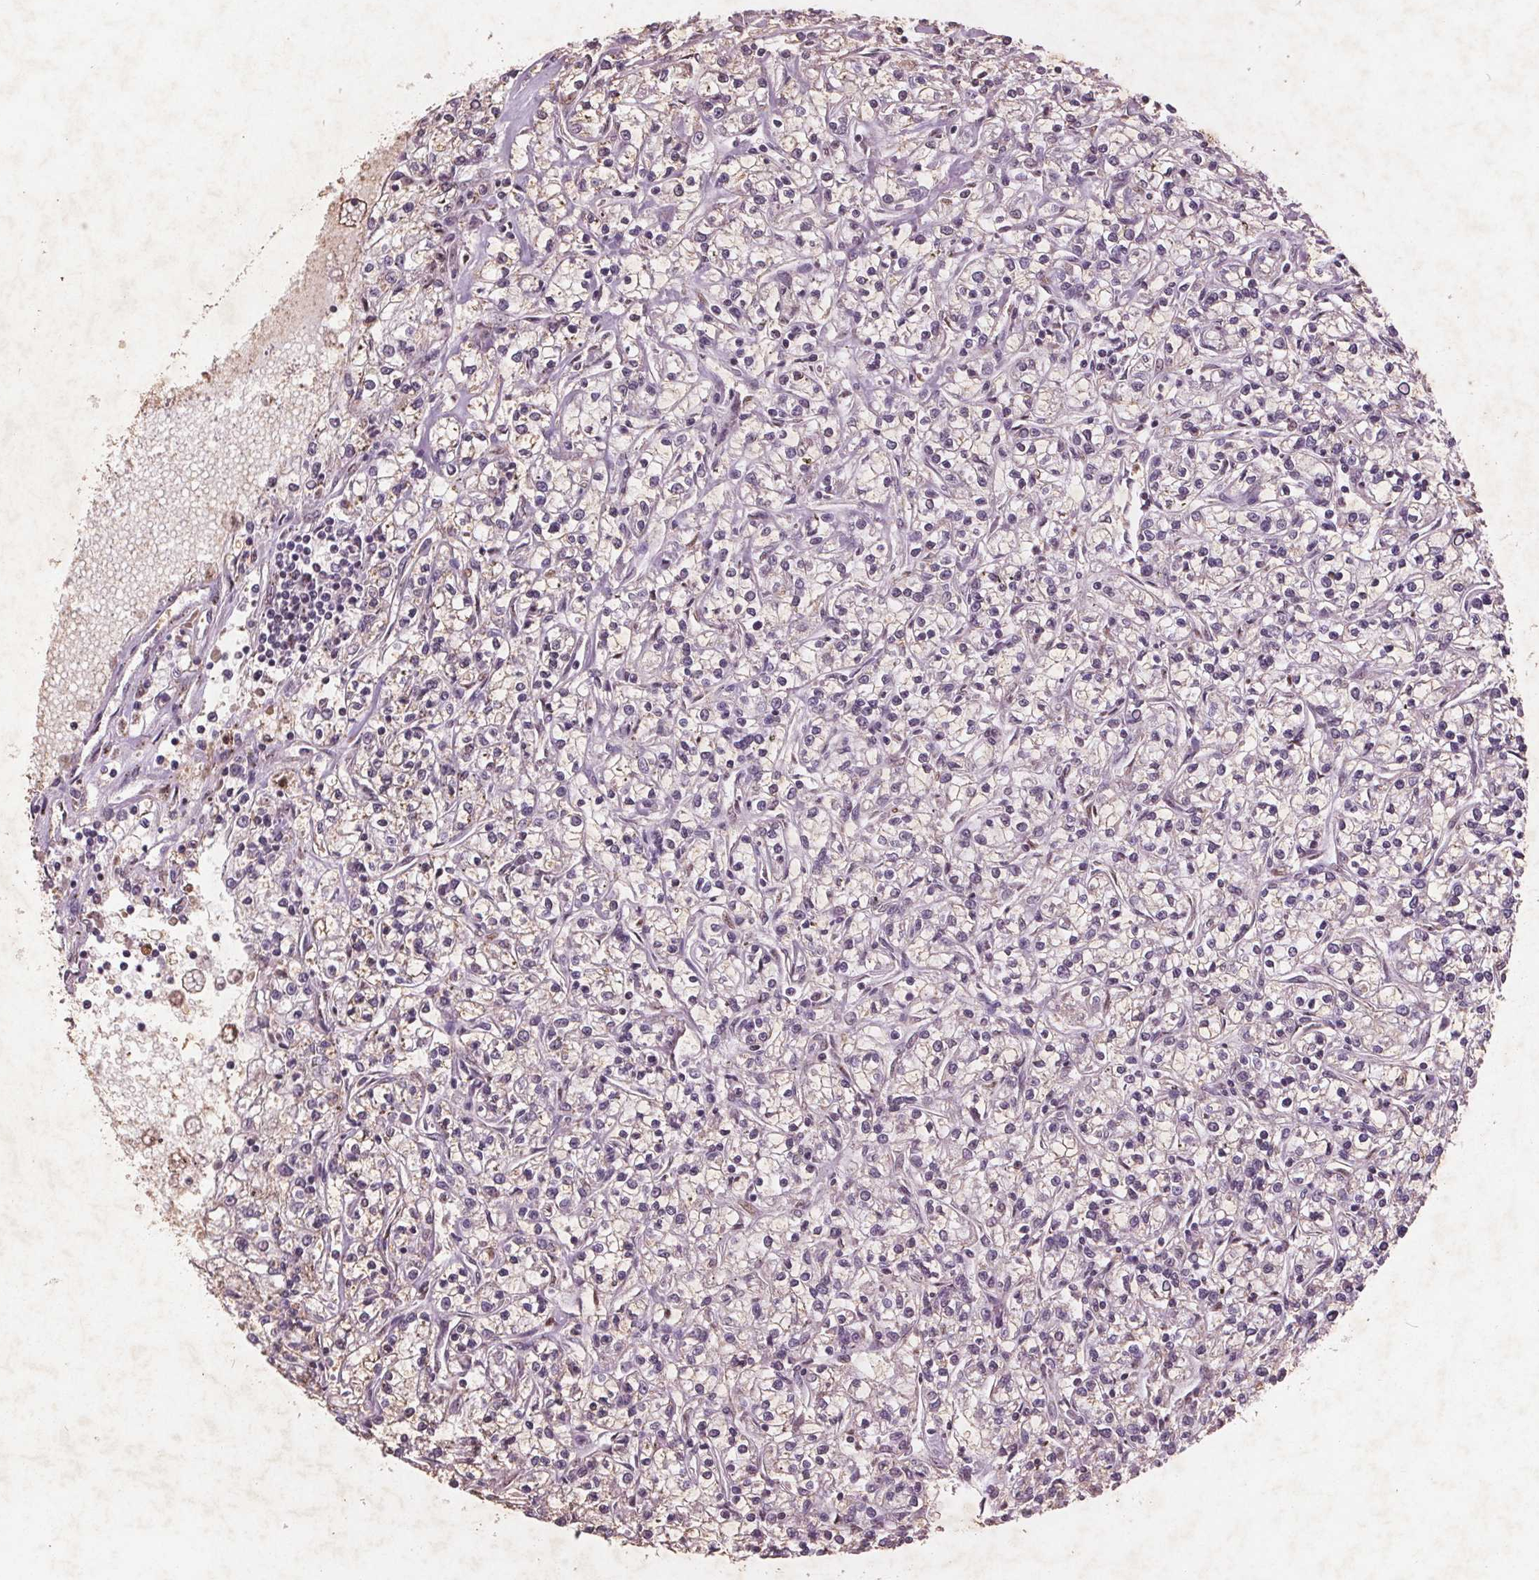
{"staining": {"intensity": "moderate", "quantity": "25%-75%", "location": "nuclear"}, "tissue": "renal cancer", "cell_type": "Tumor cells", "image_type": "cancer", "snomed": [{"axis": "morphology", "description": "Adenocarcinoma, NOS"}, {"axis": "topography", "description": "Kidney"}], "caption": "Tumor cells reveal medium levels of moderate nuclear expression in about 25%-75% of cells in adenocarcinoma (renal).", "gene": "RPS6KA2", "patient": {"sex": "female", "age": 59}}